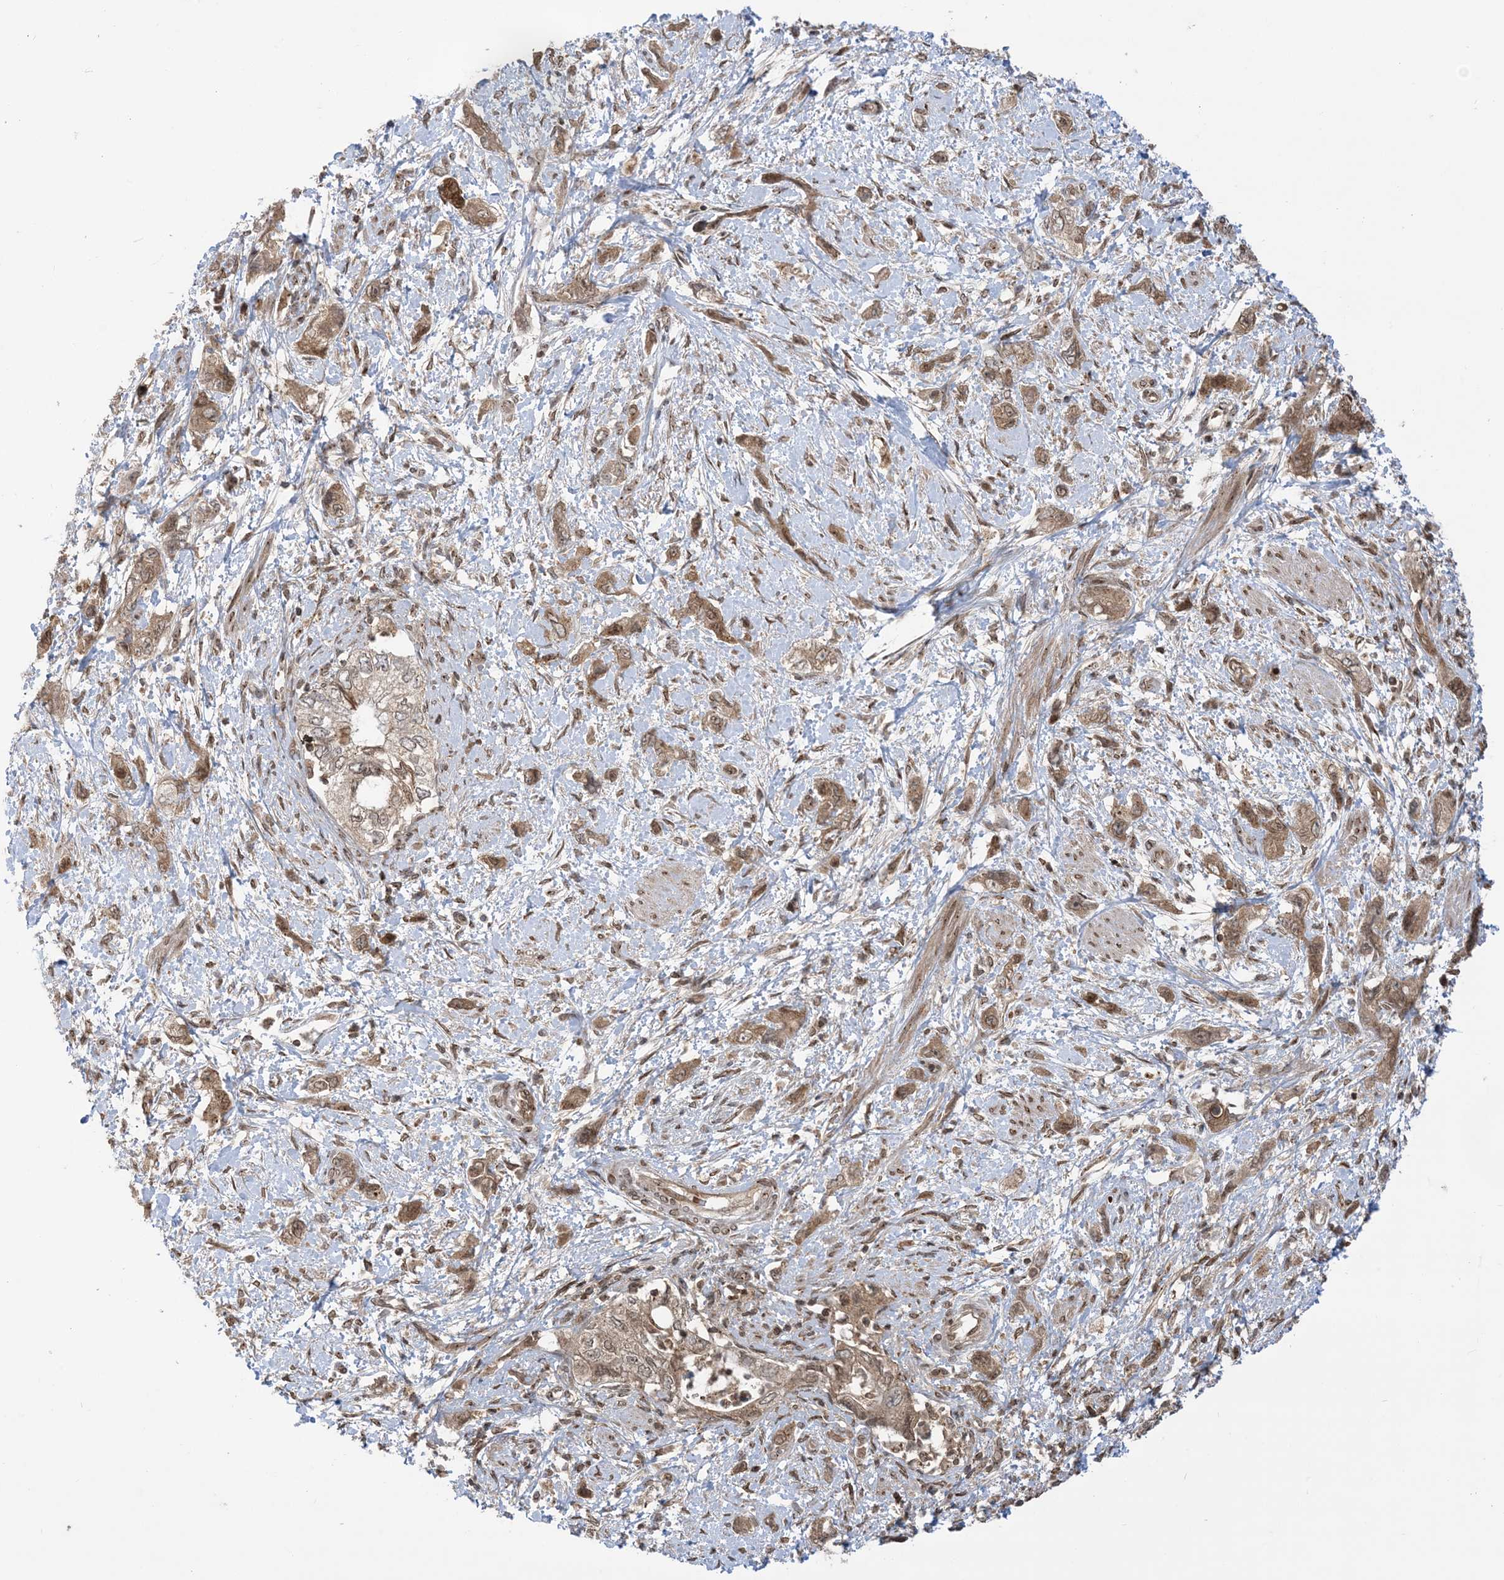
{"staining": {"intensity": "moderate", "quantity": ">75%", "location": "cytoplasmic/membranous,nuclear"}, "tissue": "pancreatic cancer", "cell_type": "Tumor cells", "image_type": "cancer", "snomed": [{"axis": "morphology", "description": "Adenocarcinoma, NOS"}, {"axis": "topography", "description": "Pancreas"}], "caption": "Protein analysis of pancreatic cancer (adenocarcinoma) tissue reveals moderate cytoplasmic/membranous and nuclear positivity in about >75% of tumor cells. (Brightfield microscopy of DAB IHC at high magnification).", "gene": "CASP4", "patient": {"sex": "female", "age": 73}}